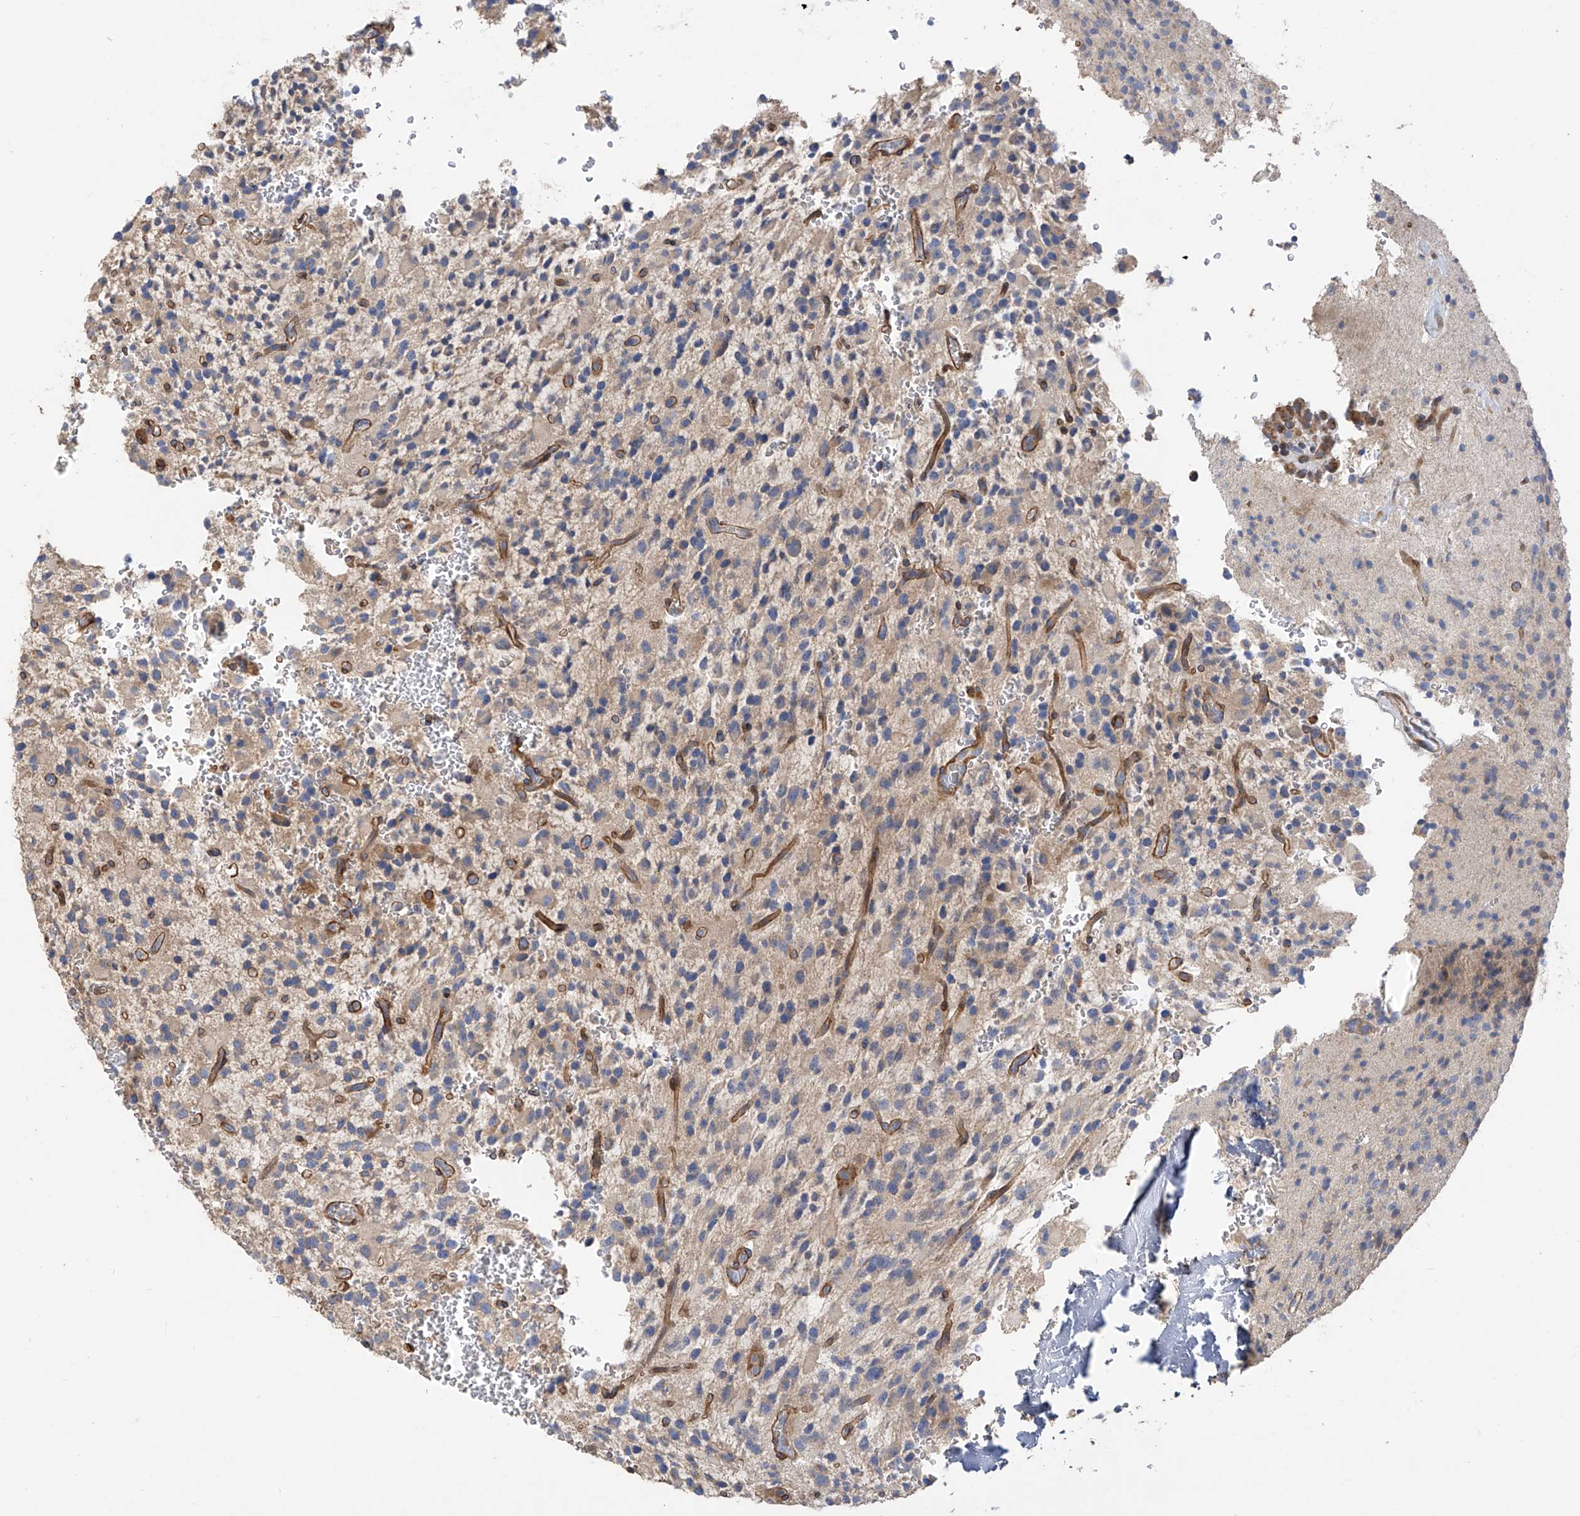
{"staining": {"intensity": "negative", "quantity": "none", "location": "none"}, "tissue": "glioma", "cell_type": "Tumor cells", "image_type": "cancer", "snomed": [{"axis": "morphology", "description": "Glioma, malignant, High grade"}, {"axis": "topography", "description": "Brain"}], "caption": "Immunohistochemistry (IHC) image of neoplastic tissue: malignant glioma (high-grade) stained with DAB (3,3'-diaminobenzidine) demonstrates no significant protein positivity in tumor cells.", "gene": "SLC43A3", "patient": {"sex": "male", "age": 34}}